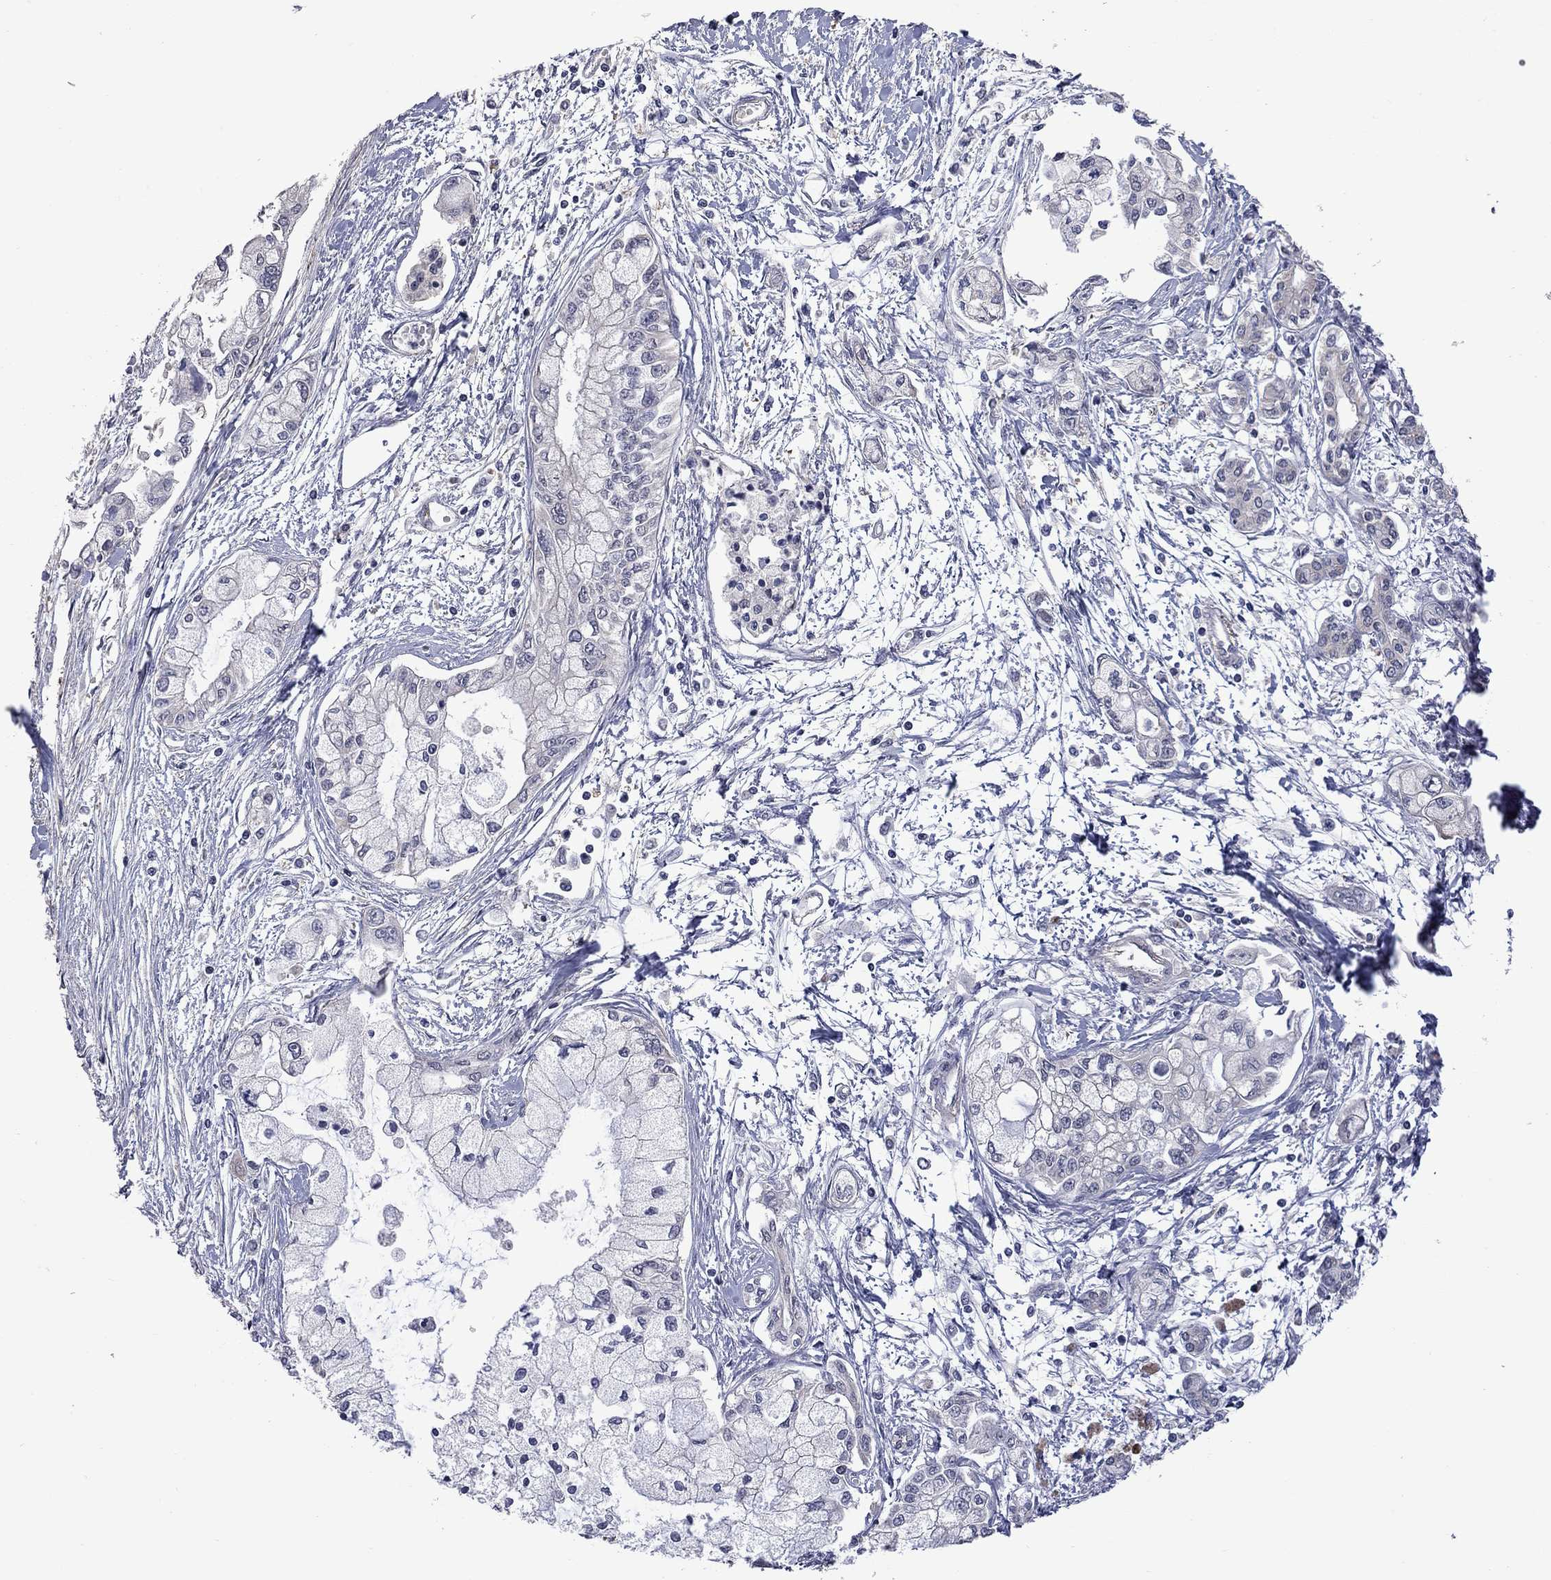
{"staining": {"intensity": "negative", "quantity": "none", "location": "none"}, "tissue": "pancreatic cancer", "cell_type": "Tumor cells", "image_type": "cancer", "snomed": [{"axis": "morphology", "description": "Adenocarcinoma, NOS"}, {"axis": "topography", "description": "Pancreas"}], "caption": "This is an immunohistochemistry image of pancreatic adenocarcinoma. There is no expression in tumor cells.", "gene": "FABP12", "patient": {"sex": "male", "age": 54}}